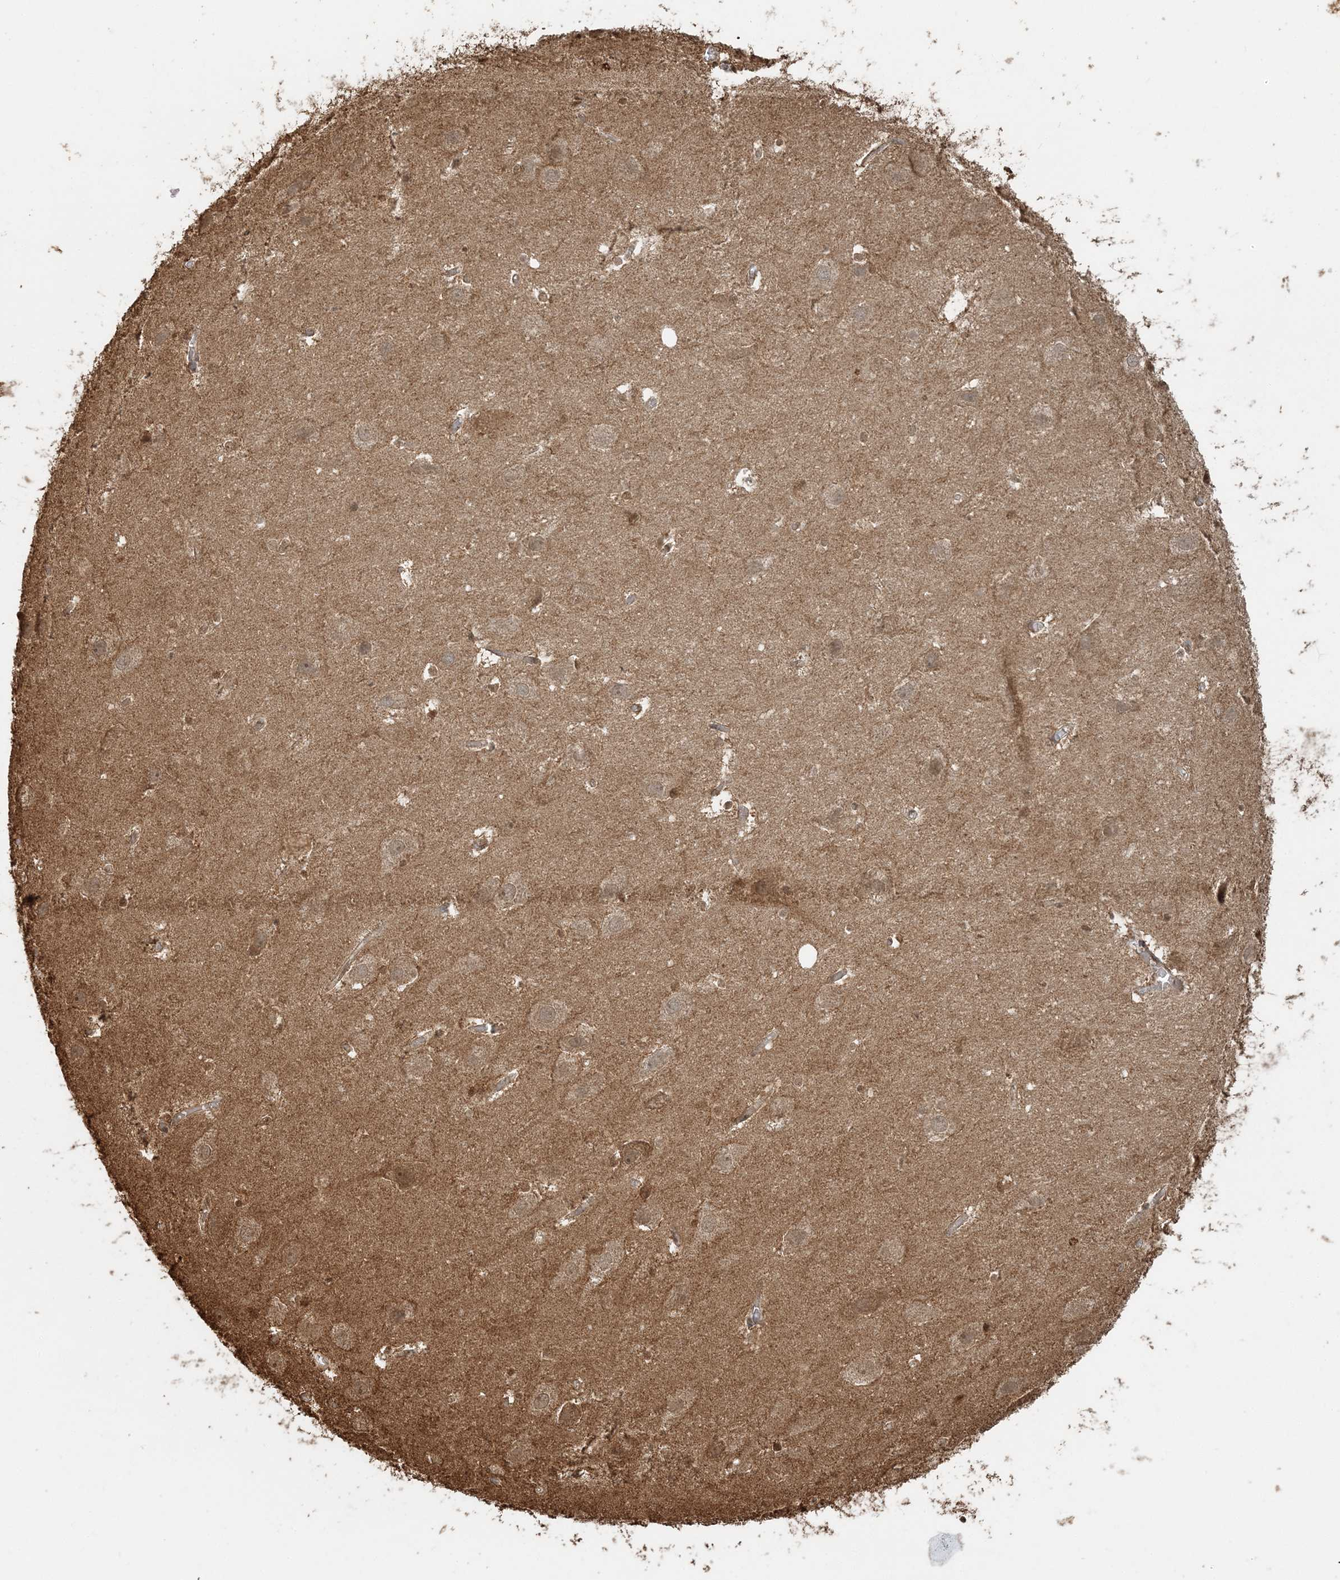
{"staining": {"intensity": "moderate", "quantity": "25%-75%", "location": "cytoplasmic/membranous"}, "tissue": "hippocampus", "cell_type": "Glial cells", "image_type": "normal", "snomed": [{"axis": "morphology", "description": "Normal tissue, NOS"}, {"axis": "topography", "description": "Hippocampus"}], "caption": "Glial cells reveal medium levels of moderate cytoplasmic/membranous staining in about 25%-75% of cells in benign human hippocampus.", "gene": "ARHGAP35", "patient": {"sex": "female", "age": 52}}